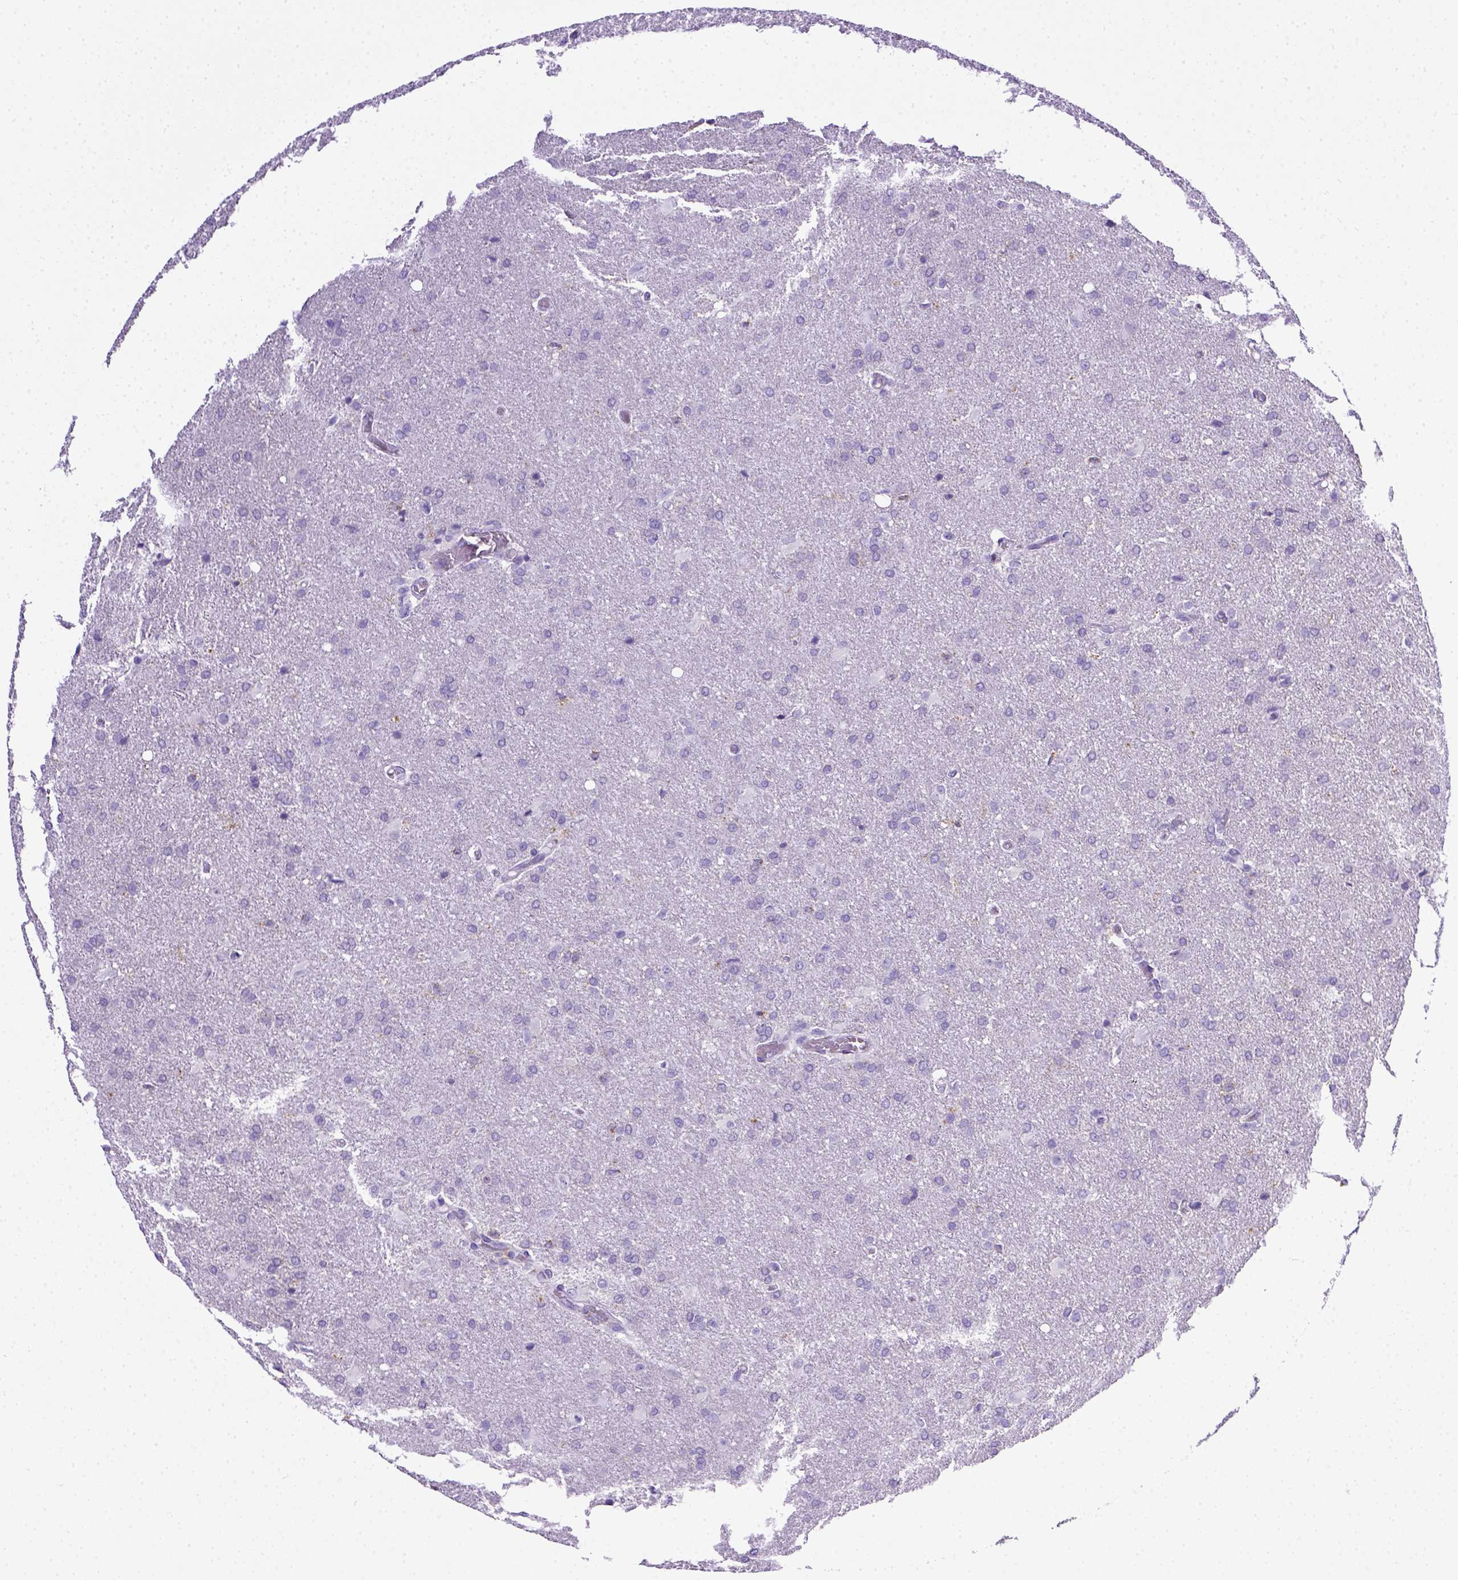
{"staining": {"intensity": "negative", "quantity": "none", "location": "none"}, "tissue": "glioma", "cell_type": "Tumor cells", "image_type": "cancer", "snomed": [{"axis": "morphology", "description": "Glioma, malignant, High grade"}, {"axis": "topography", "description": "Brain"}], "caption": "A high-resolution micrograph shows immunohistochemistry staining of high-grade glioma (malignant), which demonstrates no significant expression in tumor cells.", "gene": "CD68", "patient": {"sex": "male", "age": 68}}